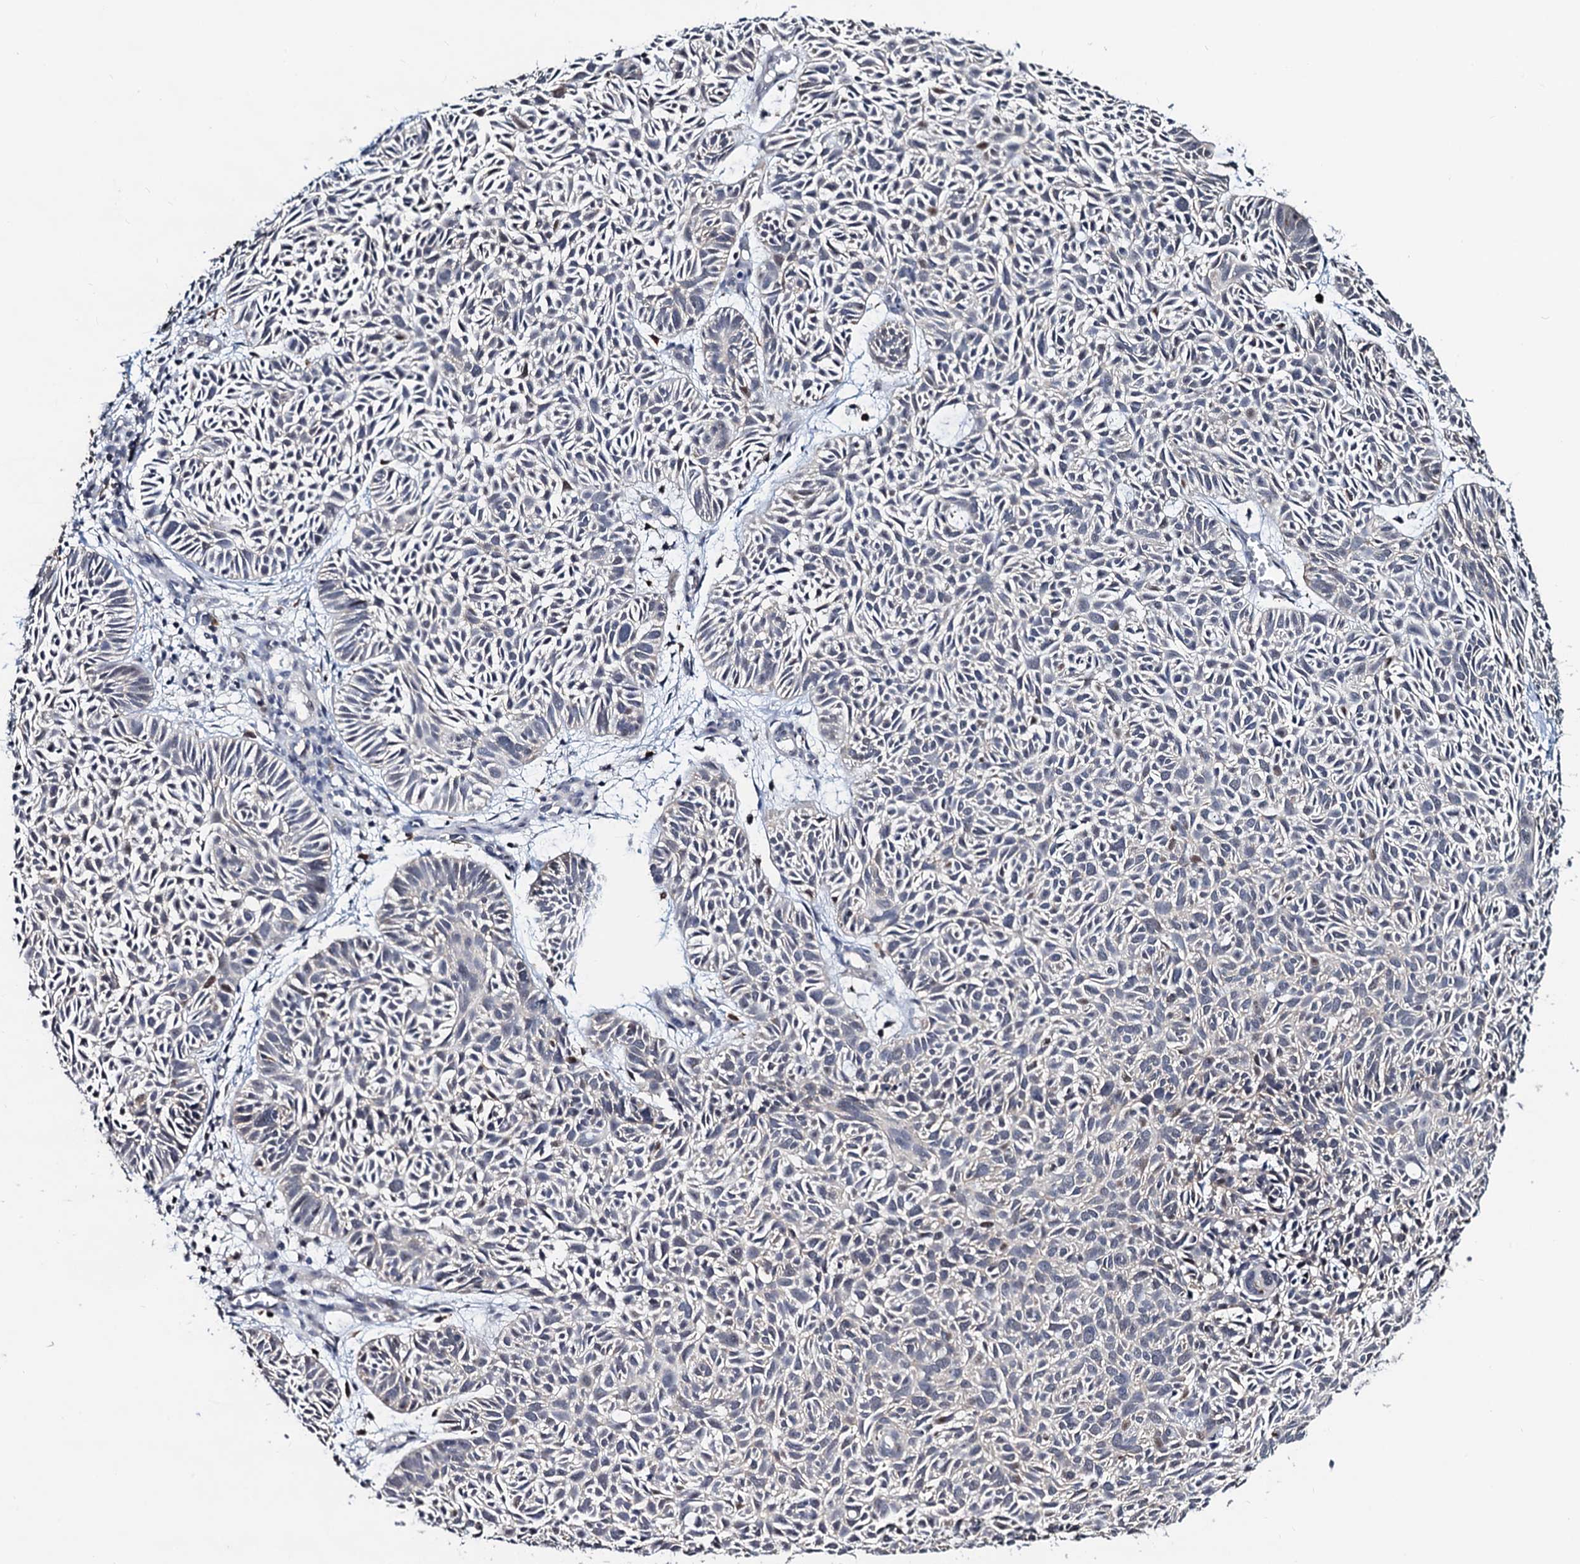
{"staining": {"intensity": "negative", "quantity": "none", "location": "none"}, "tissue": "skin cancer", "cell_type": "Tumor cells", "image_type": "cancer", "snomed": [{"axis": "morphology", "description": "Basal cell carcinoma"}, {"axis": "topography", "description": "Skin"}], "caption": "Immunohistochemistry (IHC) of human skin basal cell carcinoma exhibits no positivity in tumor cells.", "gene": "FAM222A", "patient": {"sex": "male", "age": 69}}